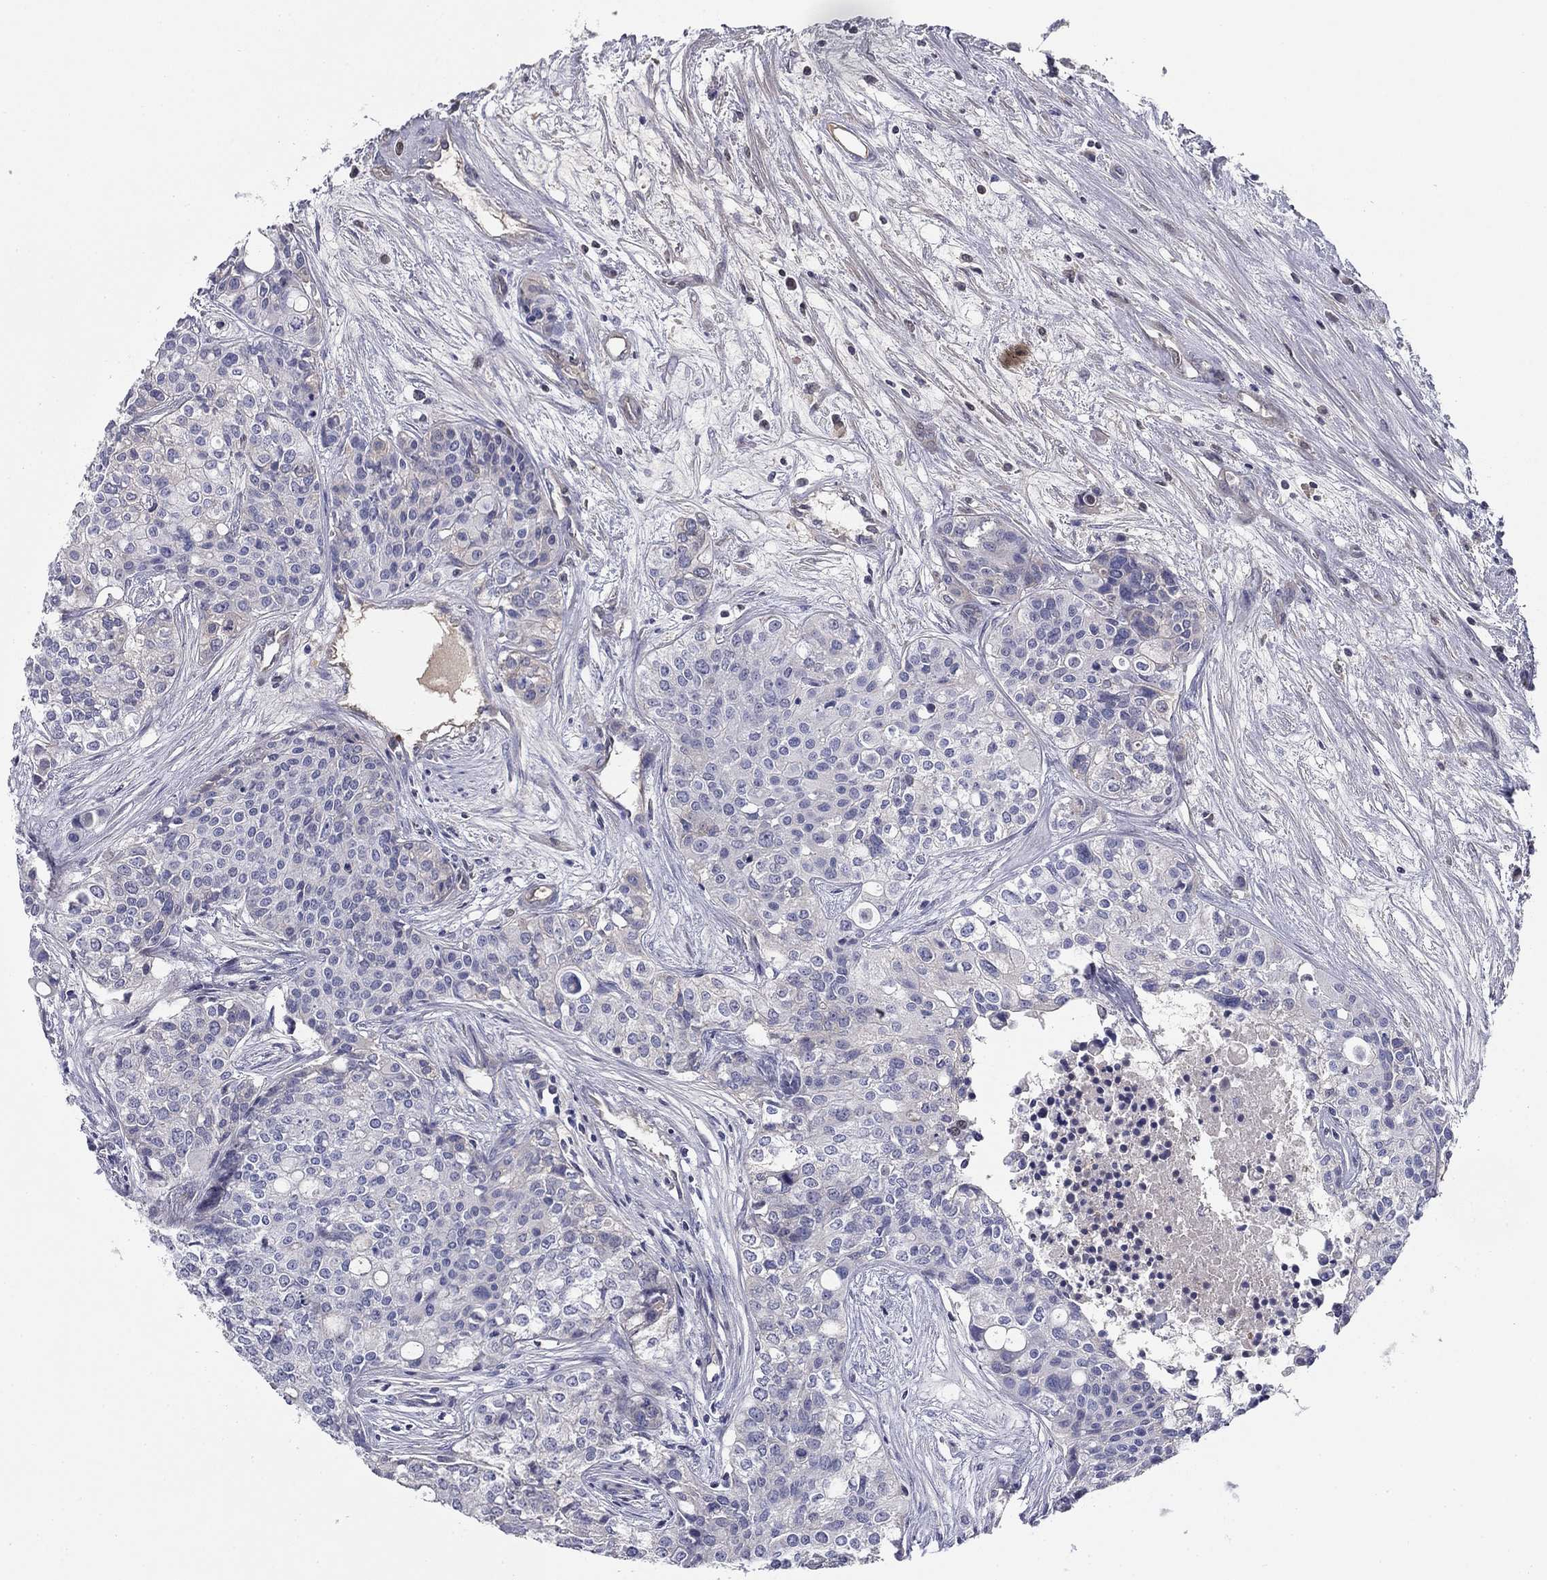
{"staining": {"intensity": "negative", "quantity": "none", "location": "none"}, "tissue": "carcinoid", "cell_type": "Tumor cells", "image_type": "cancer", "snomed": [{"axis": "morphology", "description": "Carcinoid, malignant, NOS"}, {"axis": "topography", "description": "Colon"}], "caption": "High magnification brightfield microscopy of carcinoid (malignant) stained with DAB (brown) and counterstained with hematoxylin (blue): tumor cells show no significant expression.", "gene": "CPLX4", "patient": {"sex": "male", "age": 81}}